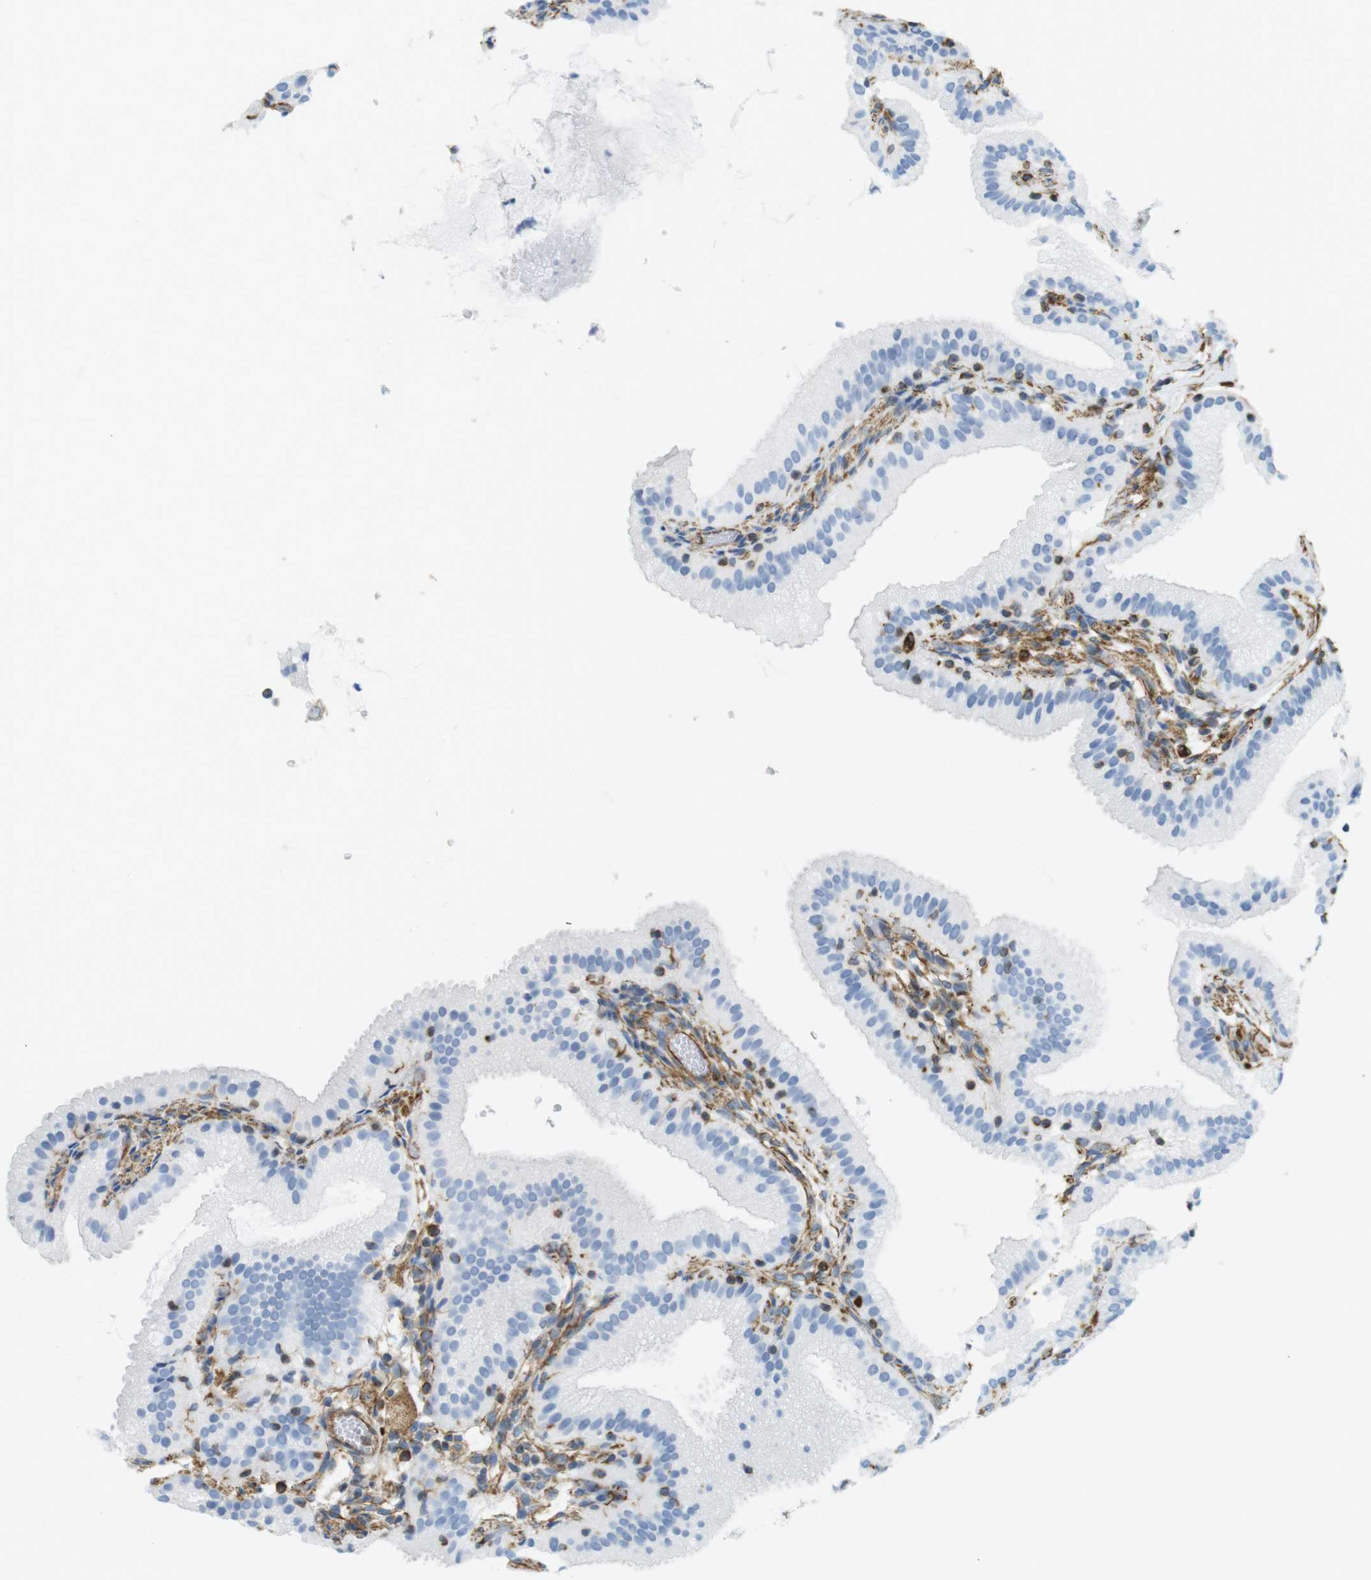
{"staining": {"intensity": "negative", "quantity": "none", "location": "none"}, "tissue": "gallbladder", "cell_type": "Glandular cells", "image_type": "normal", "snomed": [{"axis": "morphology", "description": "Normal tissue, NOS"}, {"axis": "topography", "description": "Gallbladder"}], "caption": "Glandular cells are negative for brown protein staining in benign gallbladder. Nuclei are stained in blue.", "gene": "MS4A10", "patient": {"sex": "male", "age": 54}}